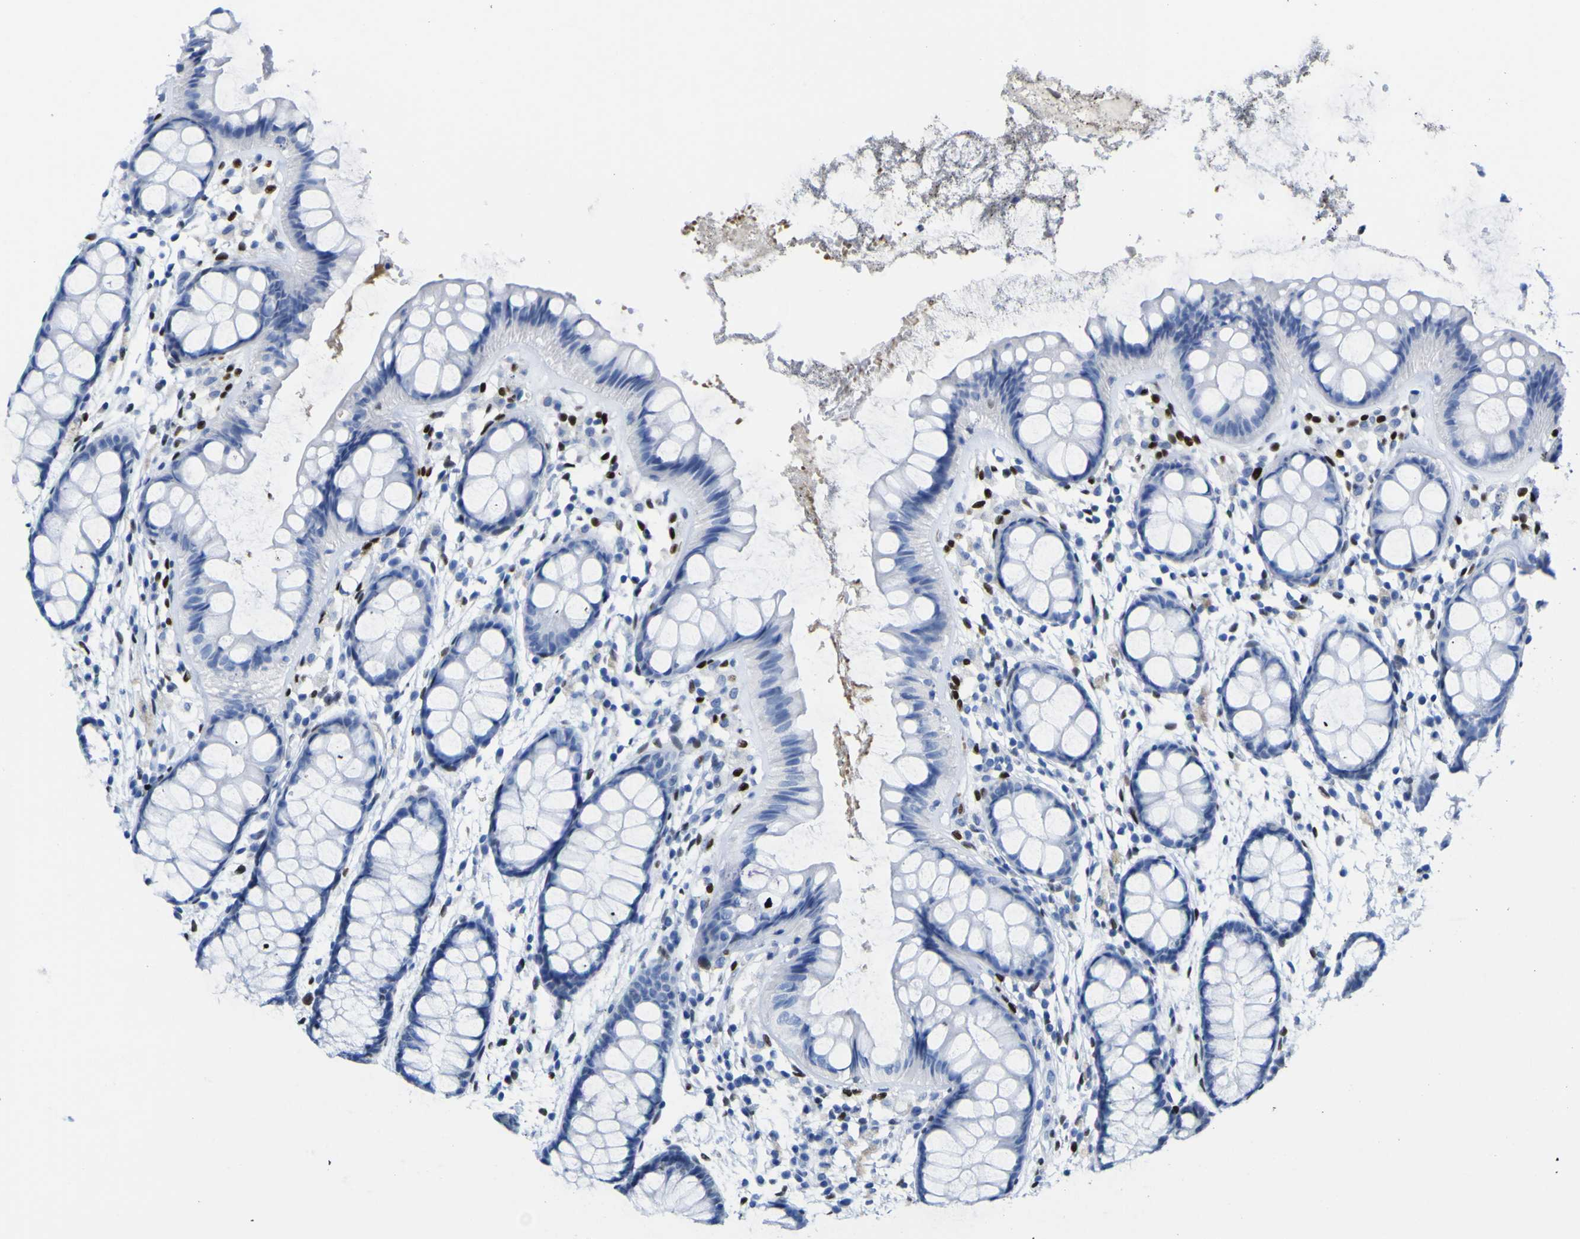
{"staining": {"intensity": "weak", "quantity": "<25%", "location": "nuclear"}, "tissue": "rectum", "cell_type": "Glandular cells", "image_type": "normal", "snomed": [{"axis": "morphology", "description": "Normal tissue, NOS"}, {"axis": "topography", "description": "Rectum"}], "caption": "Protein analysis of normal rectum reveals no significant expression in glandular cells.", "gene": "DACH1", "patient": {"sex": "female", "age": 66}}